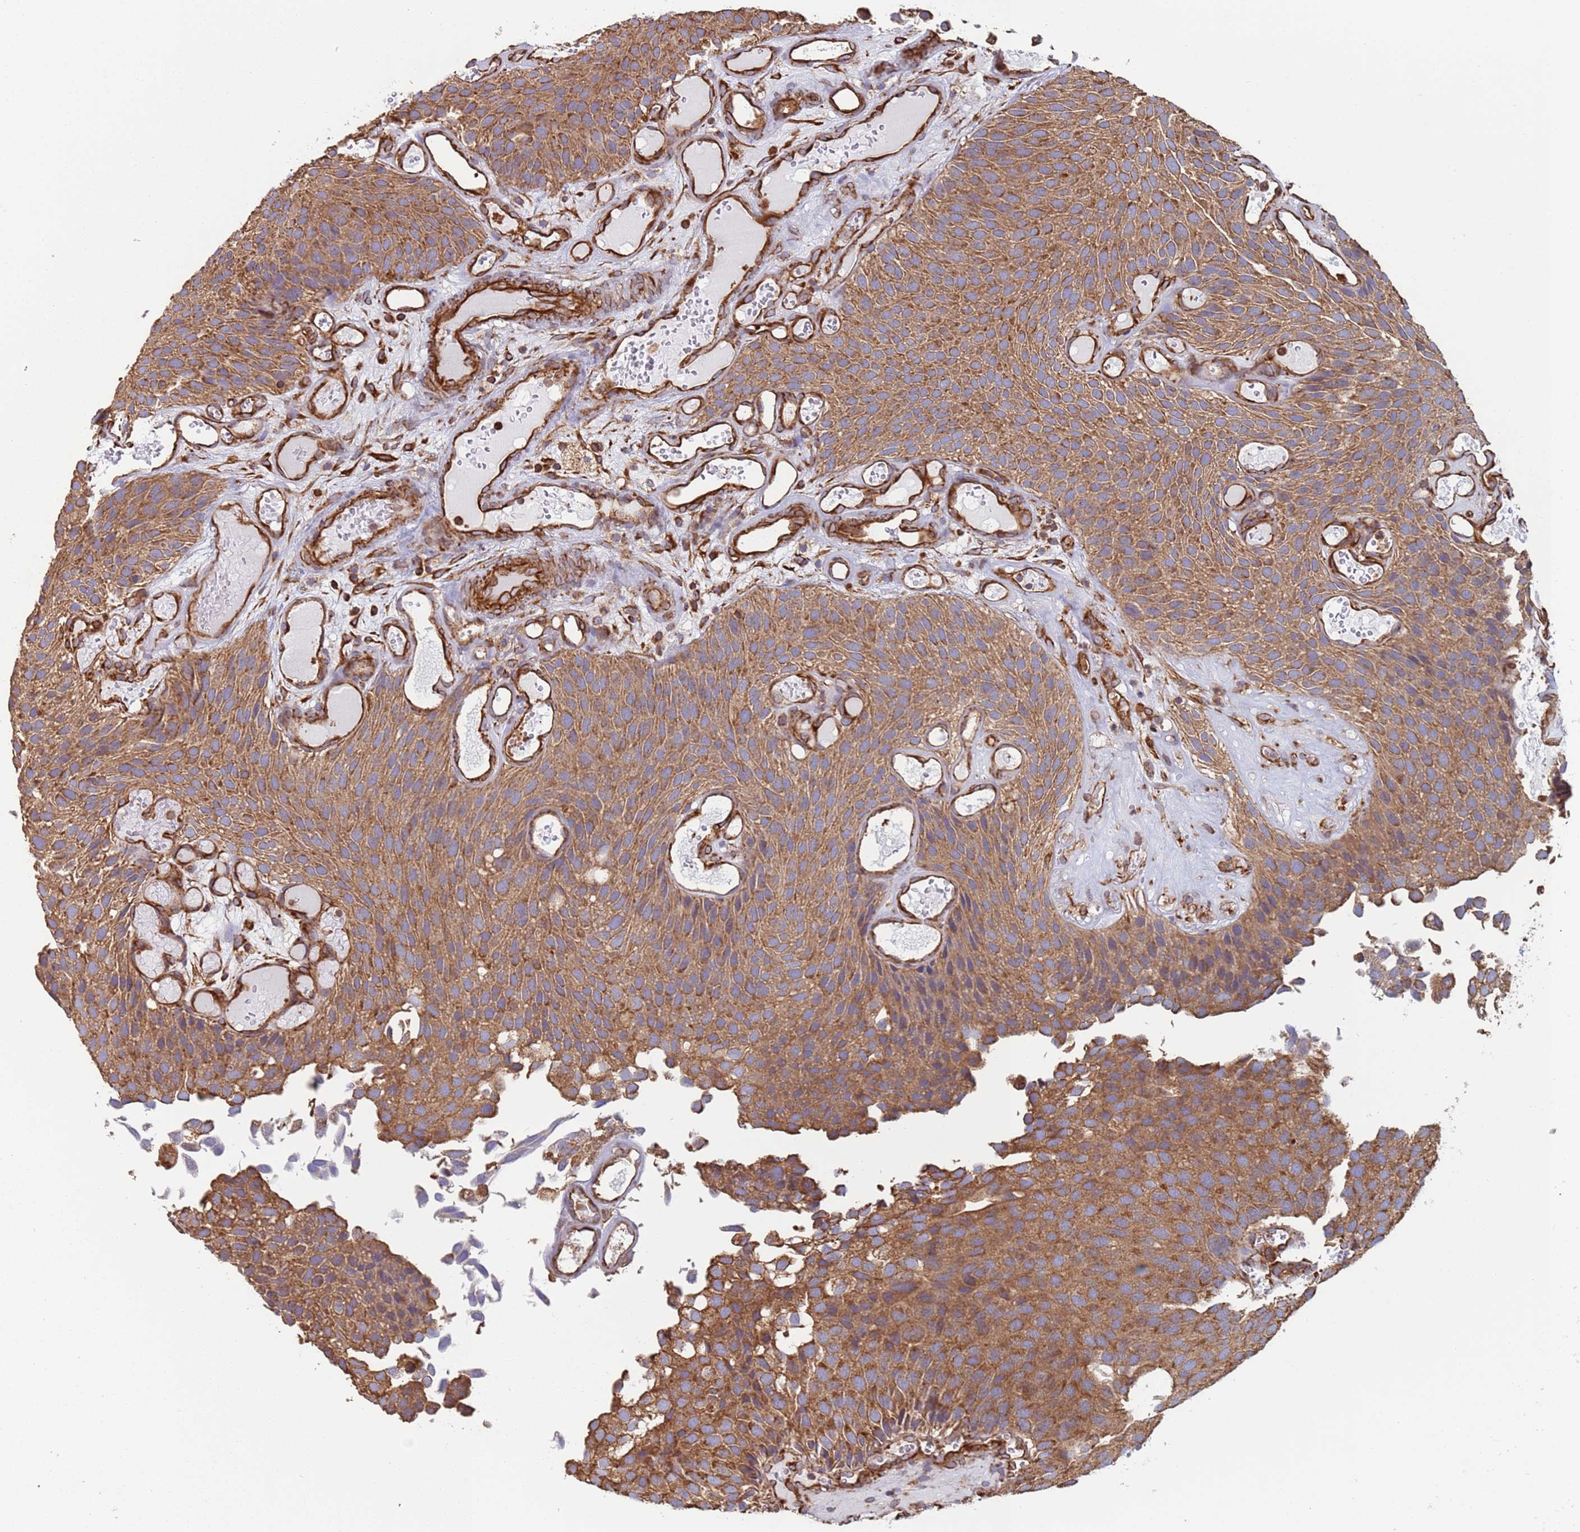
{"staining": {"intensity": "moderate", "quantity": ">75%", "location": "cytoplasmic/membranous"}, "tissue": "urothelial cancer", "cell_type": "Tumor cells", "image_type": "cancer", "snomed": [{"axis": "morphology", "description": "Urothelial carcinoma, Low grade"}, {"axis": "topography", "description": "Urinary bladder"}], "caption": "Tumor cells reveal moderate cytoplasmic/membranous positivity in about >75% of cells in urothelial carcinoma (low-grade).", "gene": "NUDT12", "patient": {"sex": "male", "age": 89}}